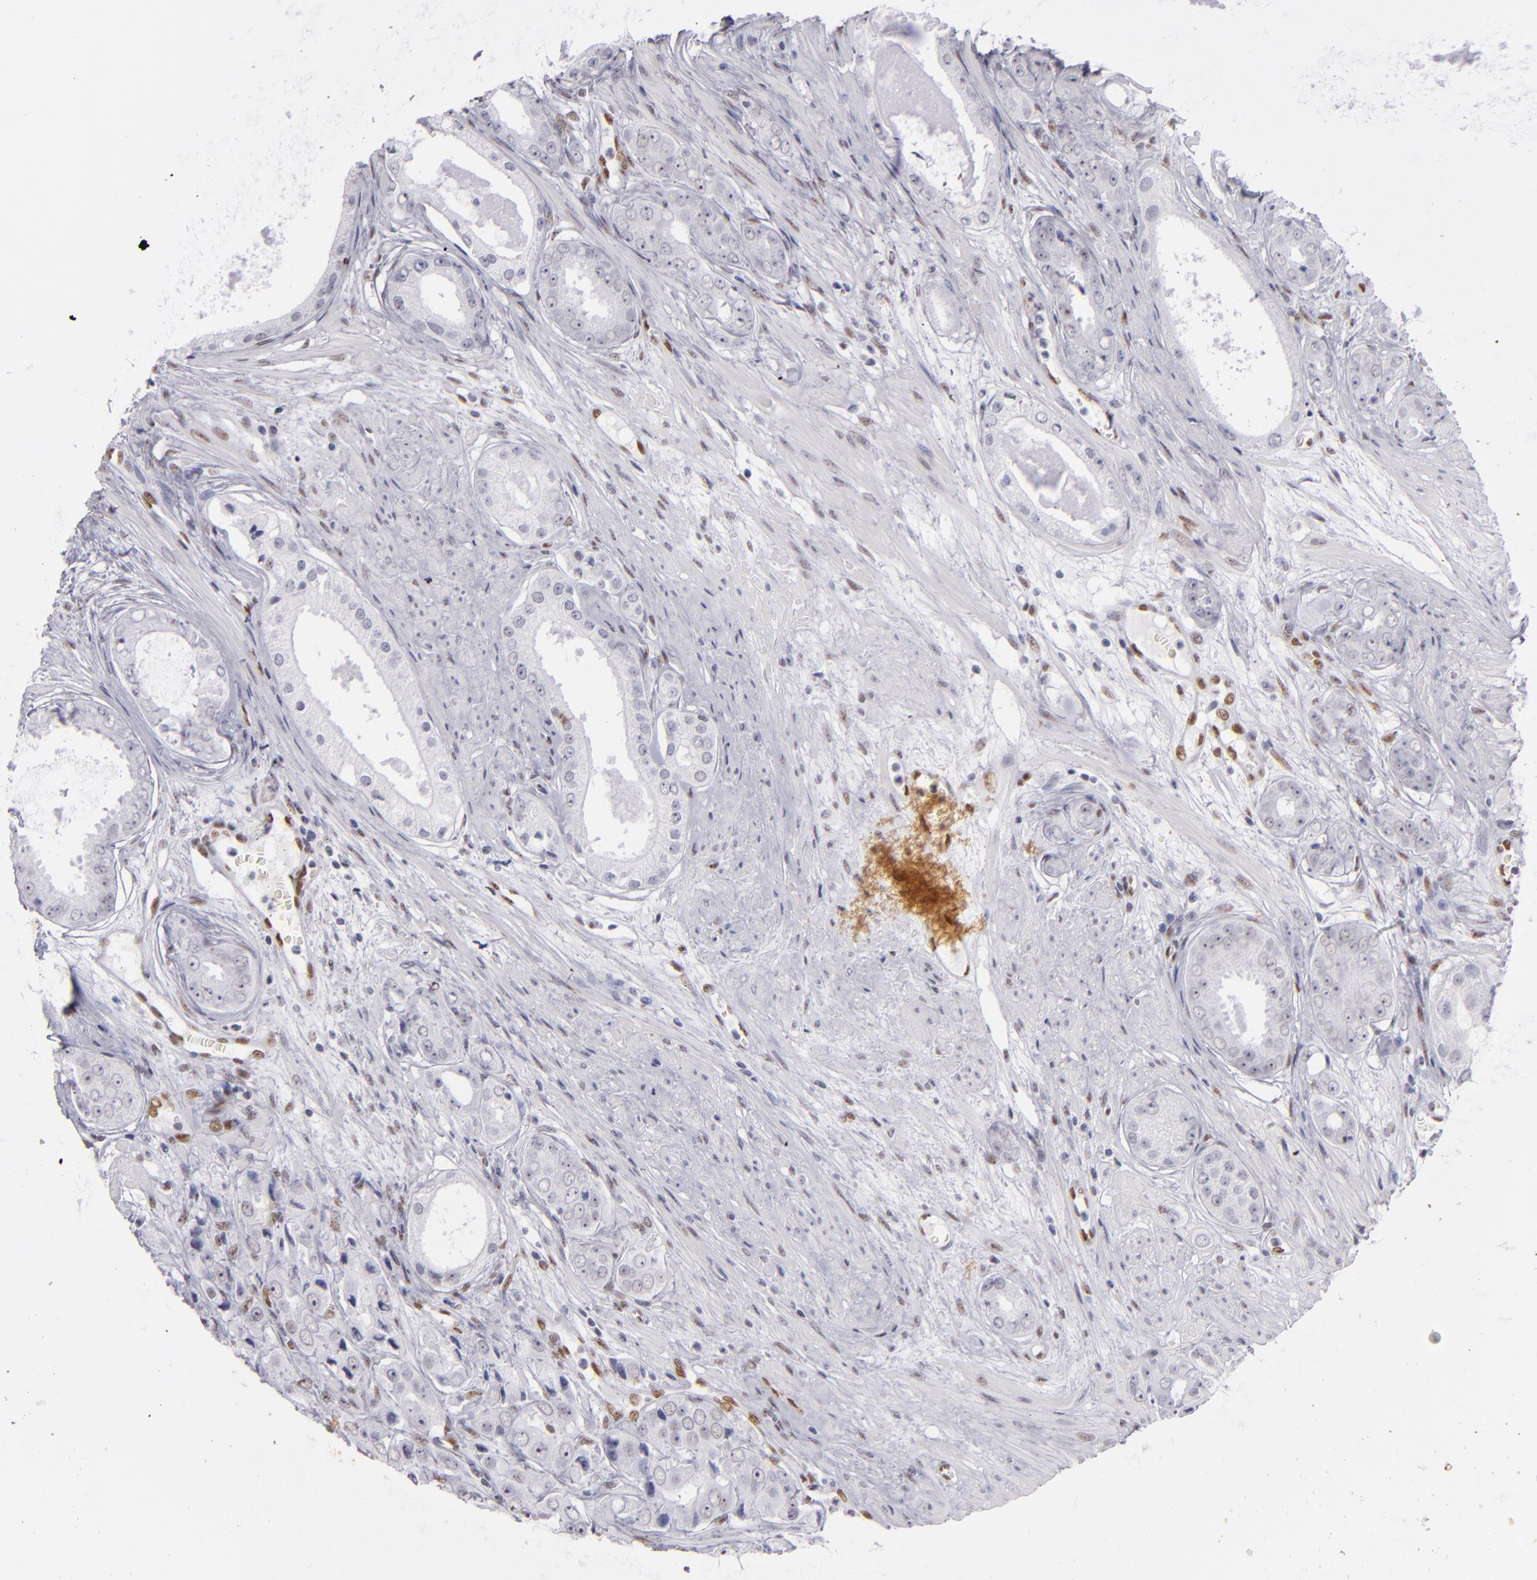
{"staining": {"intensity": "negative", "quantity": "none", "location": "none"}, "tissue": "prostate cancer", "cell_type": "Tumor cells", "image_type": "cancer", "snomed": [{"axis": "morphology", "description": "Adenocarcinoma, Medium grade"}, {"axis": "topography", "description": "Prostate"}], "caption": "An immunohistochemistry image of prostate cancer is shown. There is no staining in tumor cells of prostate cancer.", "gene": "TOP3A", "patient": {"sex": "male", "age": 53}}